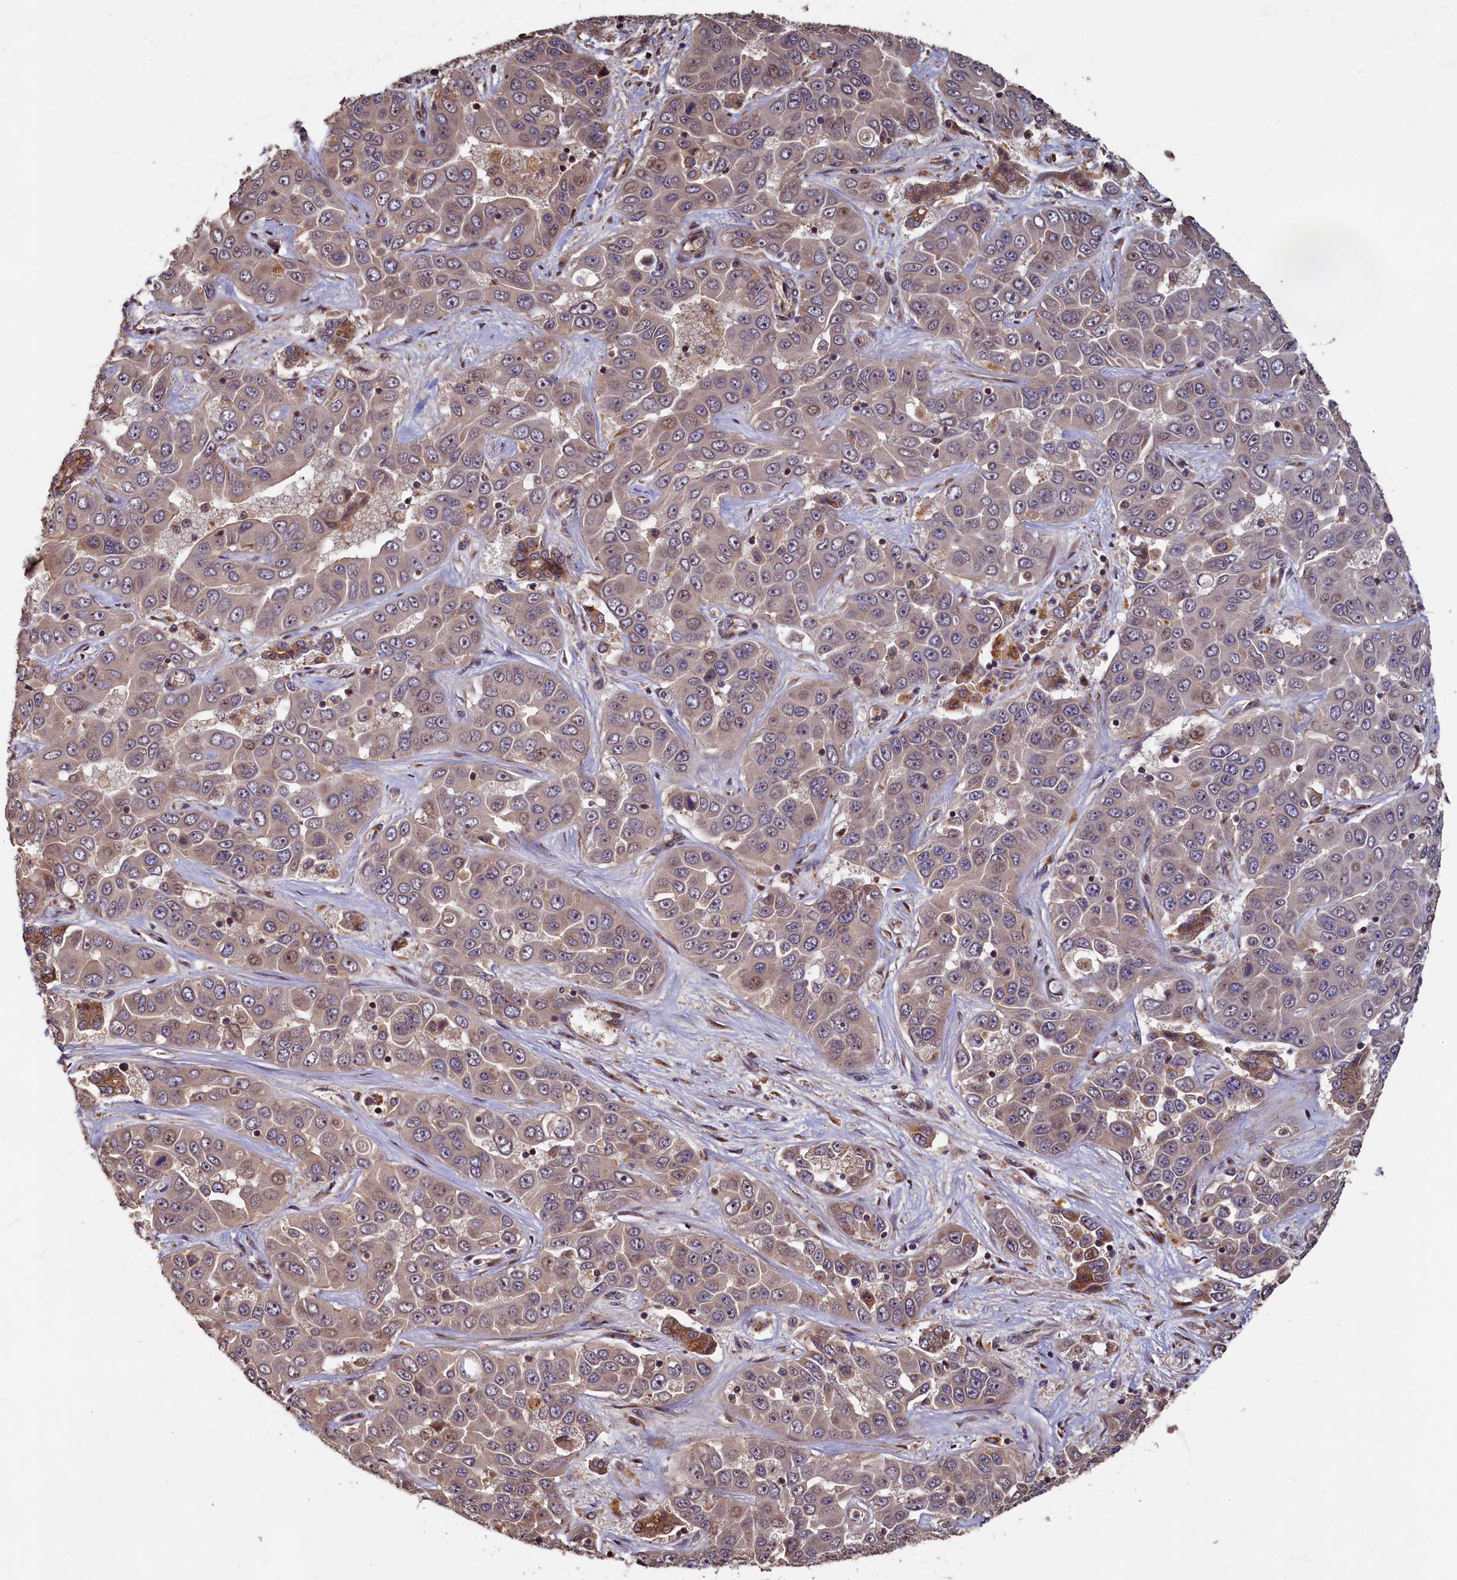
{"staining": {"intensity": "weak", "quantity": "25%-75%", "location": "cytoplasmic/membranous"}, "tissue": "liver cancer", "cell_type": "Tumor cells", "image_type": "cancer", "snomed": [{"axis": "morphology", "description": "Cholangiocarcinoma"}, {"axis": "topography", "description": "Liver"}], "caption": "A histopathology image of cholangiocarcinoma (liver) stained for a protein demonstrates weak cytoplasmic/membranous brown staining in tumor cells. (Brightfield microscopy of DAB IHC at high magnification).", "gene": "TMEM181", "patient": {"sex": "female", "age": 52}}